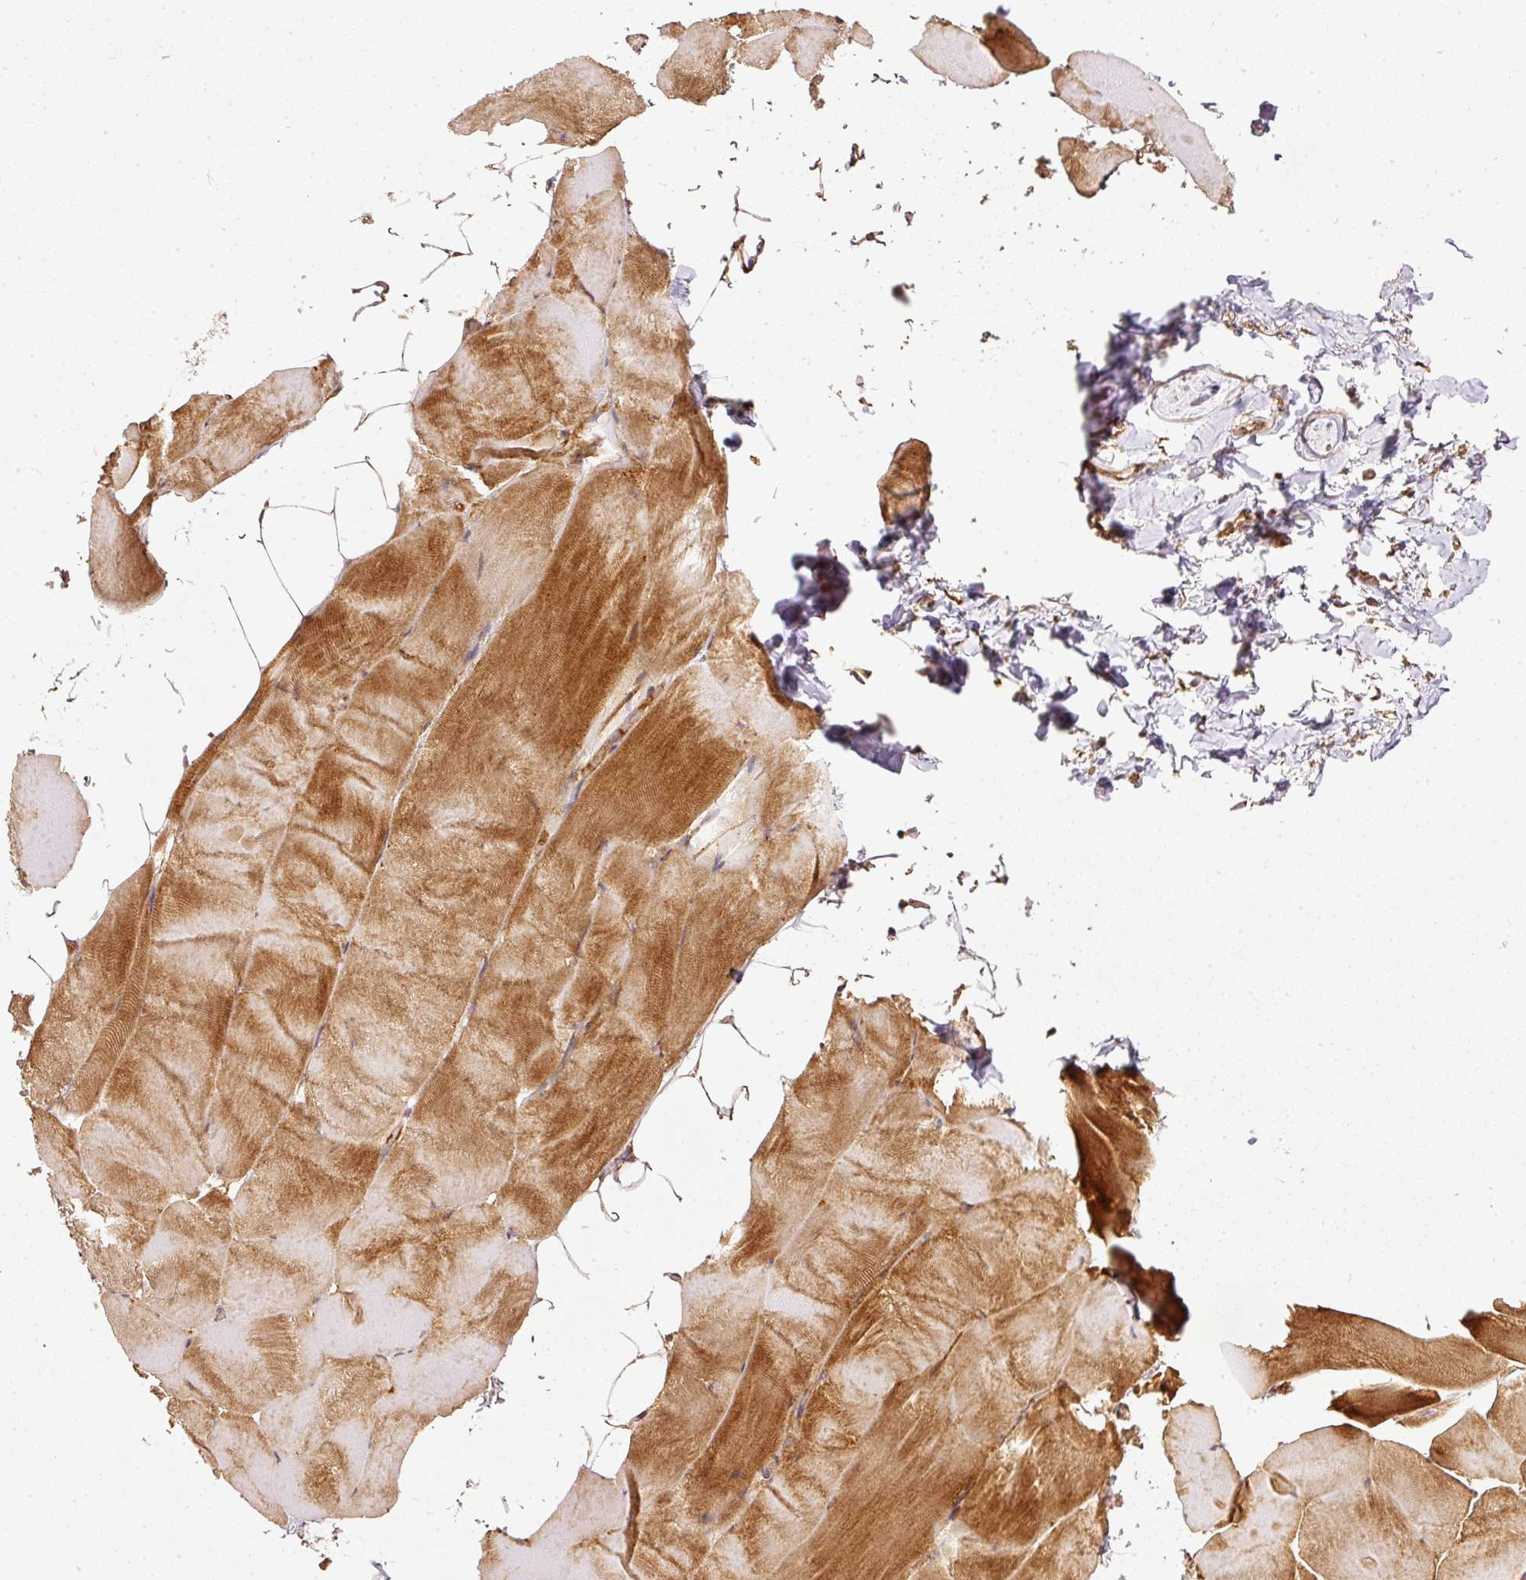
{"staining": {"intensity": "moderate", "quantity": "25%-75%", "location": "cytoplasmic/membranous"}, "tissue": "skeletal muscle", "cell_type": "Myocytes", "image_type": "normal", "snomed": [{"axis": "morphology", "description": "Normal tissue, NOS"}, {"axis": "topography", "description": "Skeletal muscle"}], "caption": "IHC staining of unremarkable skeletal muscle, which demonstrates medium levels of moderate cytoplasmic/membranous staining in approximately 25%-75% of myocytes indicating moderate cytoplasmic/membranous protein expression. The staining was performed using DAB (3,3'-diaminobenzidine) (brown) for protein detection and nuclei were counterstained in hematoxylin (blue).", "gene": "MIF4GD", "patient": {"sex": "female", "age": 64}}